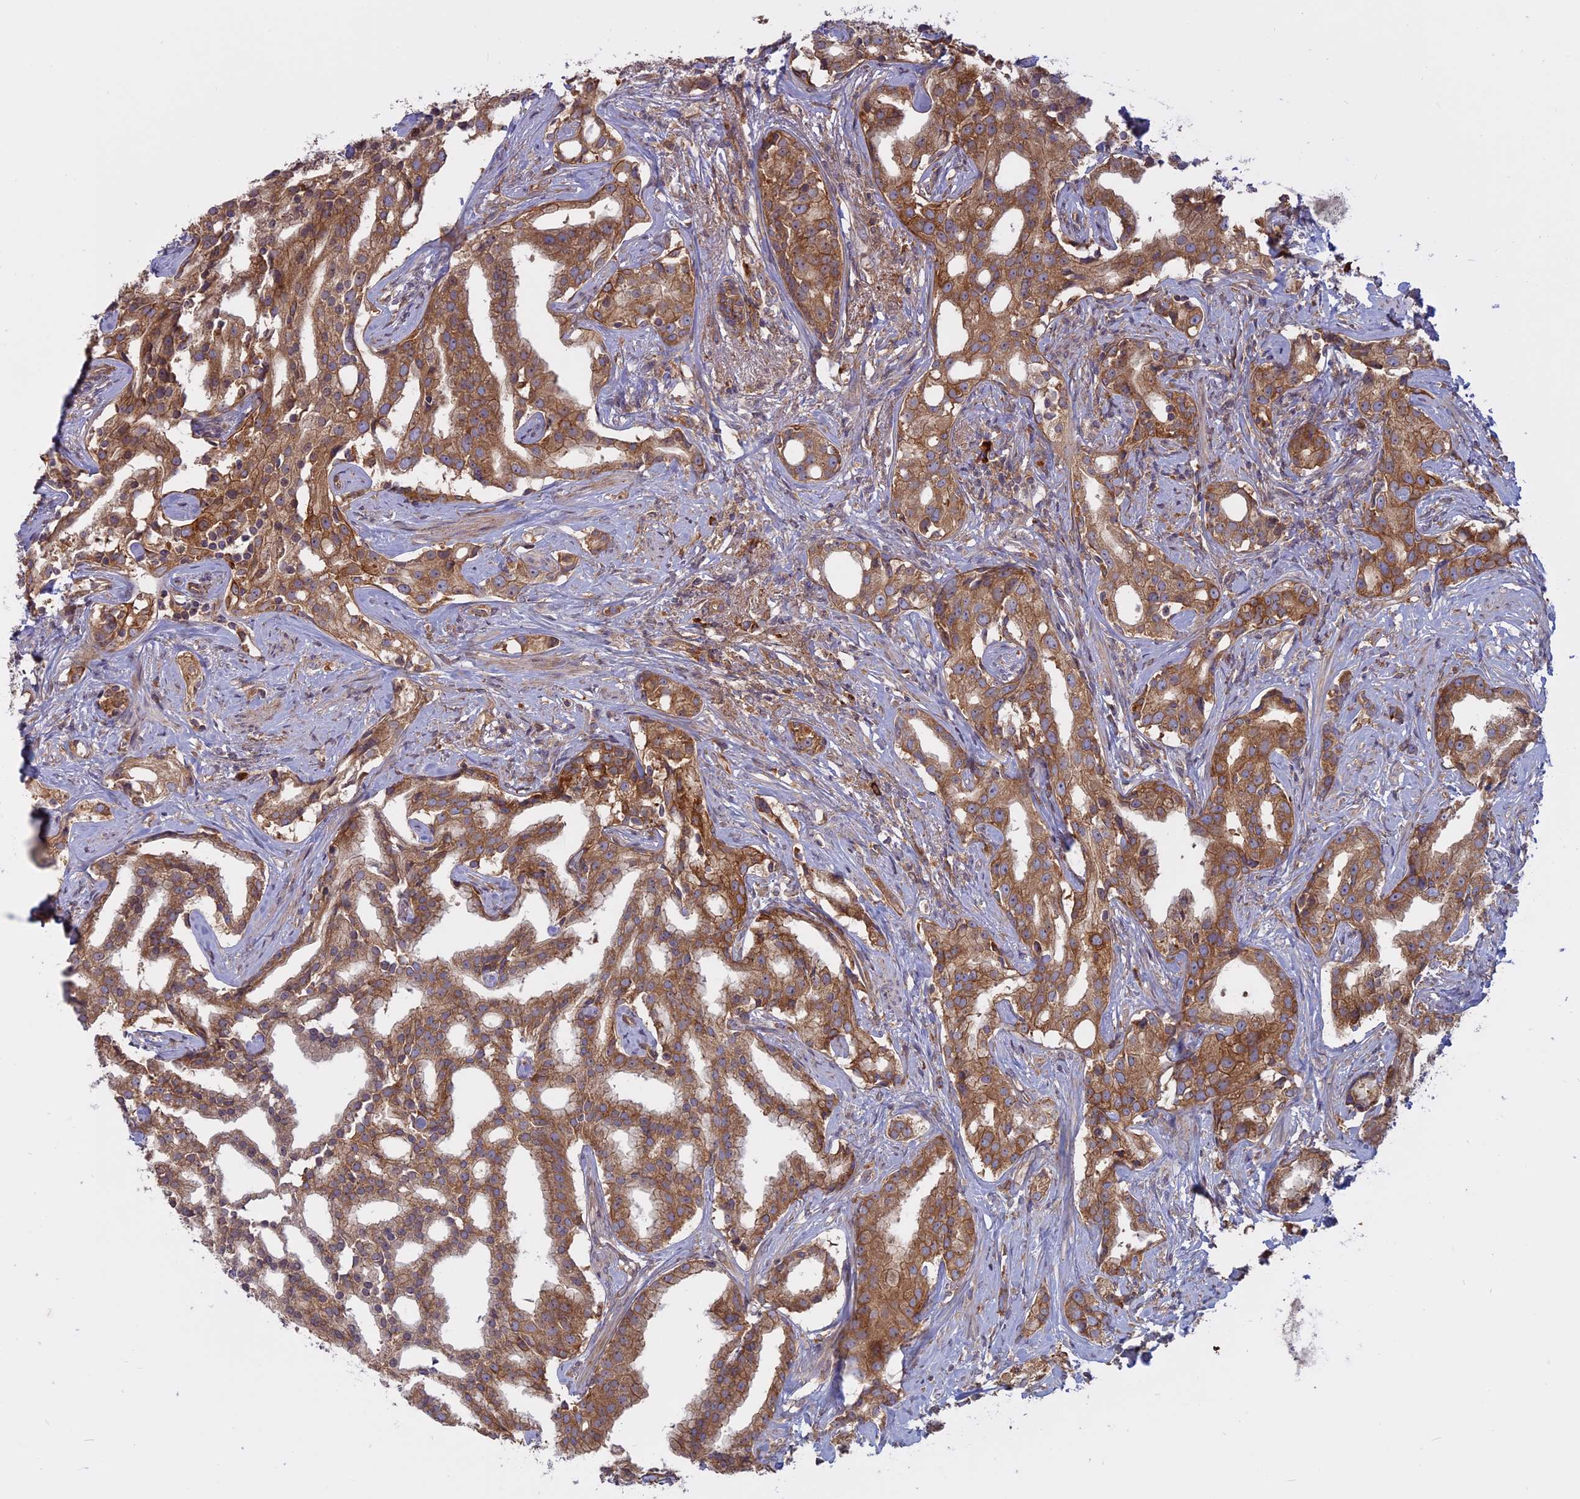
{"staining": {"intensity": "strong", "quantity": ">75%", "location": "cytoplasmic/membranous"}, "tissue": "prostate cancer", "cell_type": "Tumor cells", "image_type": "cancer", "snomed": [{"axis": "morphology", "description": "Adenocarcinoma, High grade"}, {"axis": "topography", "description": "Prostate"}], "caption": "A high-resolution photomicrograph shows immunohistochemistry staining of prostate cancer, which demonstrates strong cytoplasmic/membranous positivity in approximately >75% of tumor cells.", "gene": "TMEM208", "patient": {"sex": "male", "age": 67}}